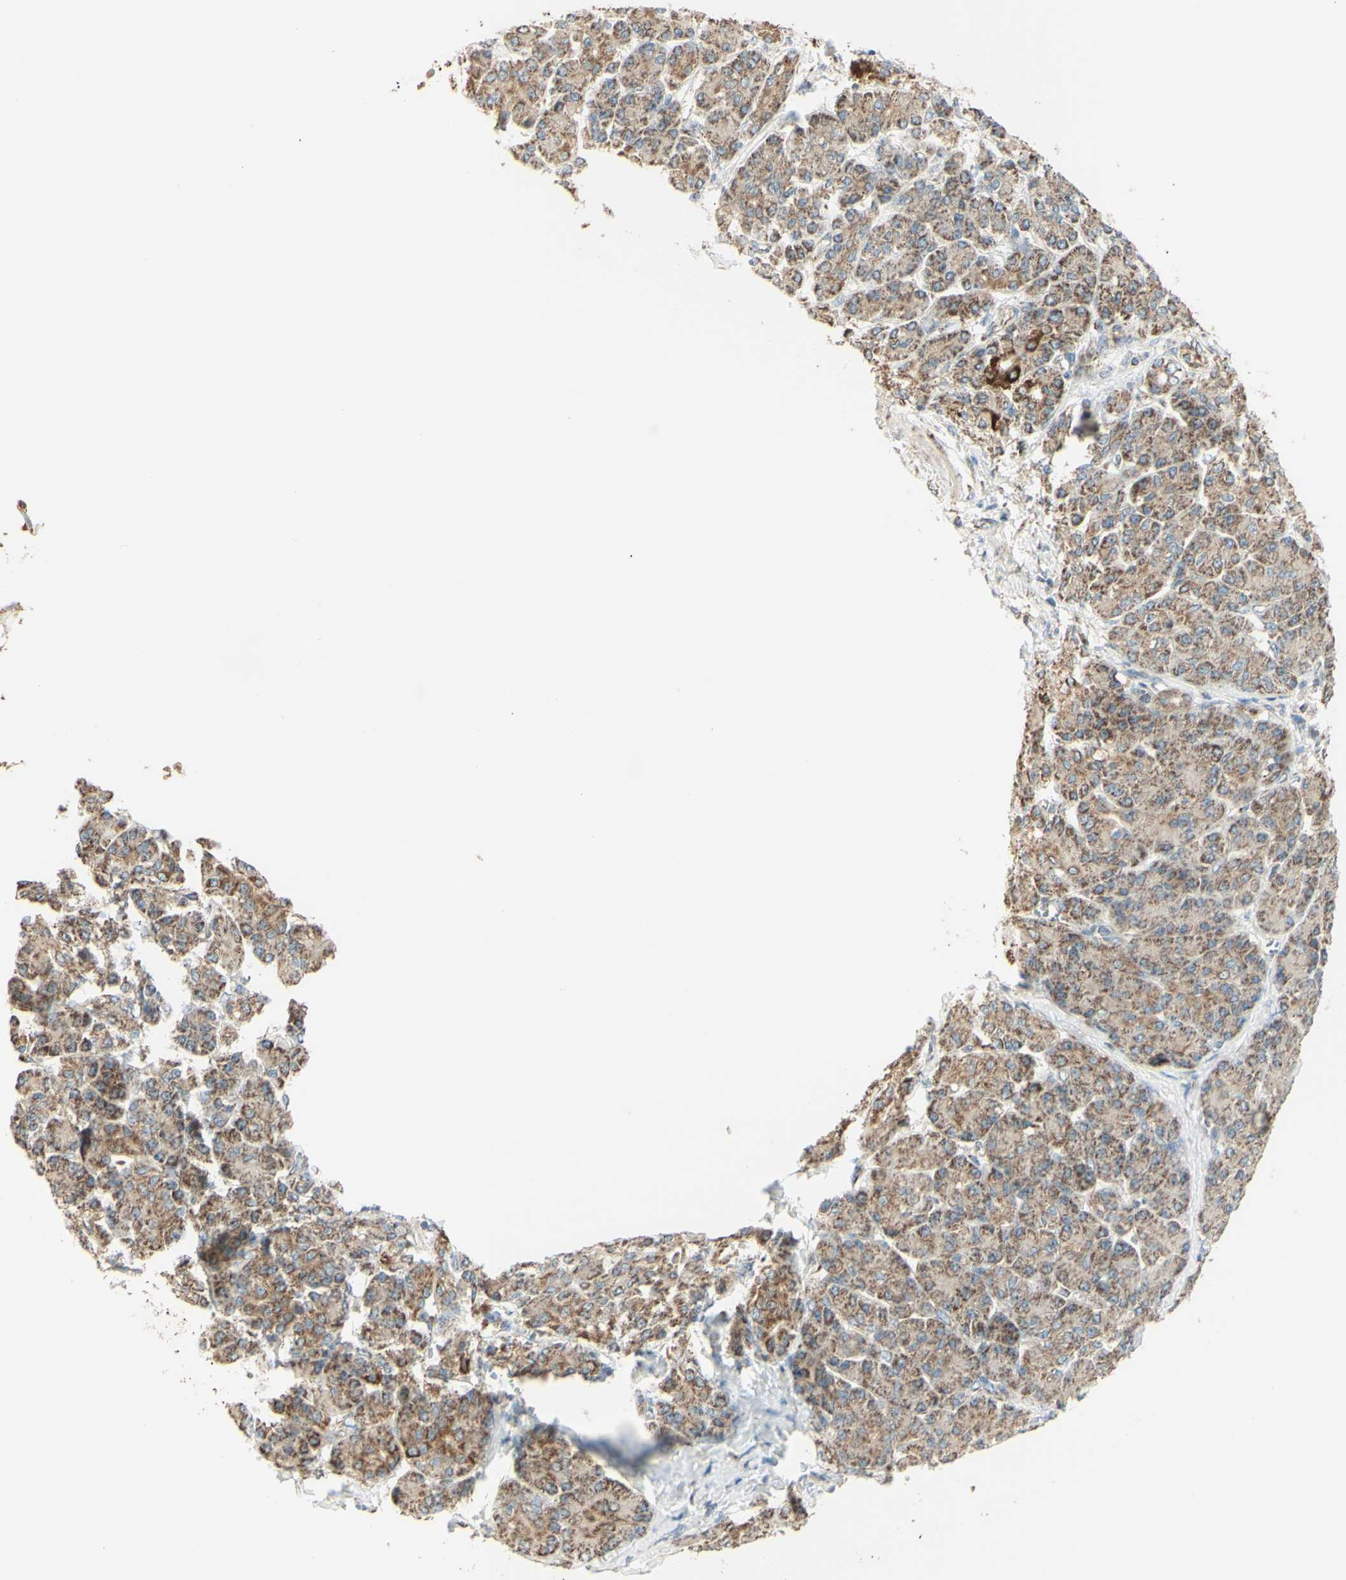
{"staining": {"intensity": "moderate", "quantity": ">75%", "location": "cytoplasmic/membranous"}, "tissue": "pancreatic cancer", "cell_type": "Tumor cells", "image_type": "cancer", "snomed": [{"axis": "morphology", "description": "Adenocarcinoma, NOS"}, {"axis": "topography", "description": "Pancreas"}], "caption": "Immunohistochemical staining of pancreatic cancer (adenocarcinoma) shows moderate cytoplasmic/membranous protein positivity in approximately >75% of tumor cells.", "gene": "LETM1", "patient": {"sex": "female", "age": 70}}